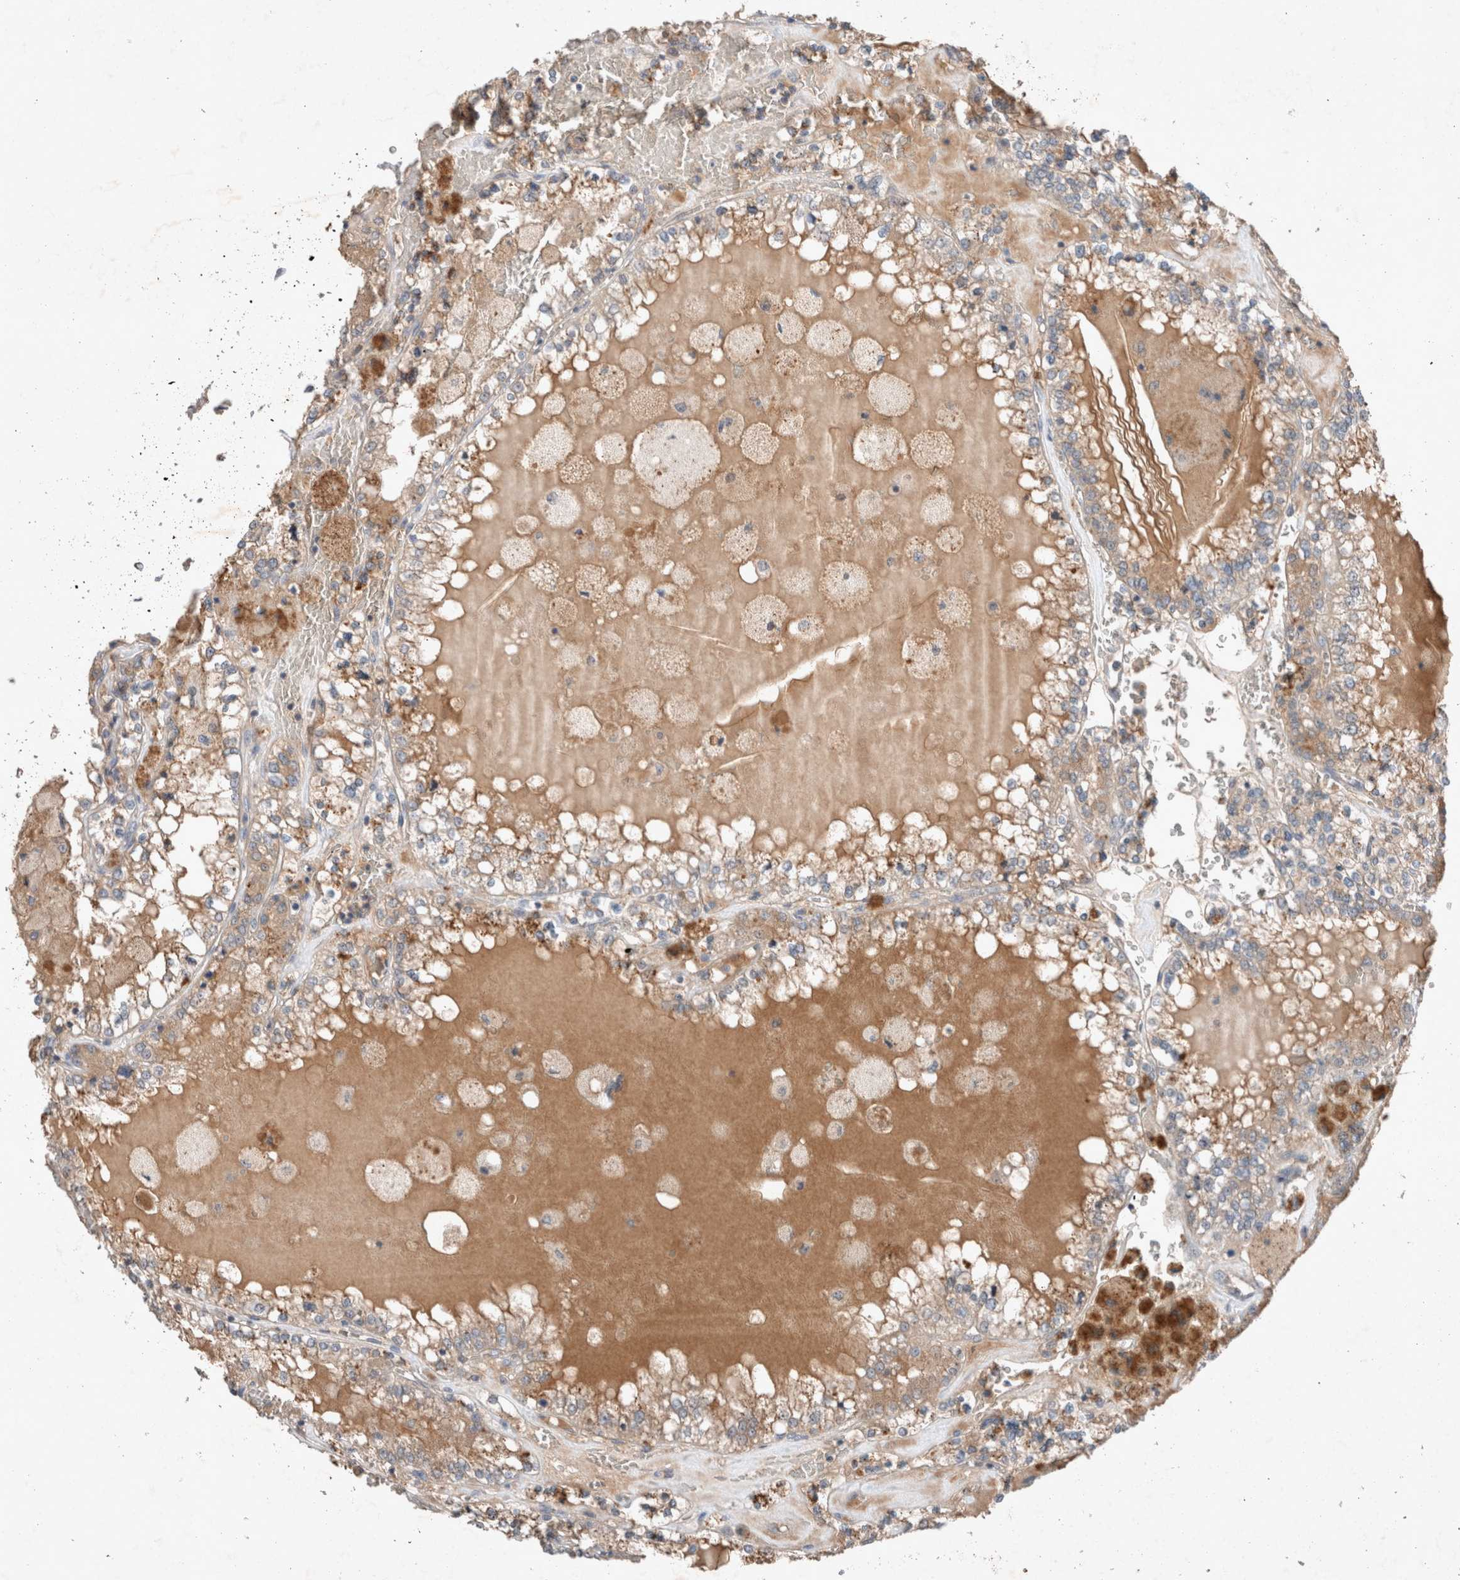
{"staining": {"intensity": "weak", "quantity": ">75%", "location": "cytoplasmic/membranous"}, "tissue": "renal cancer", "cell_type": "Tumor cells", "image_type": "cancer", "snomed": [{"axis": "morphology", "description": "Adenocarcinoma, NOS"}, {"axis": "topography", "description": "Kidney"}], "caption": "Weak cytoplasmic/membranous positivity is seen in about >75% of tumor cells in renal cancer. (Stains: DAB (3,3'-diaminobenzidine) in brown, nuclei in blue, Microscopy: brightfield microscopy at high magnification).", "gene": "UGCG", "patient": {"sex": "female", "age": 56}}